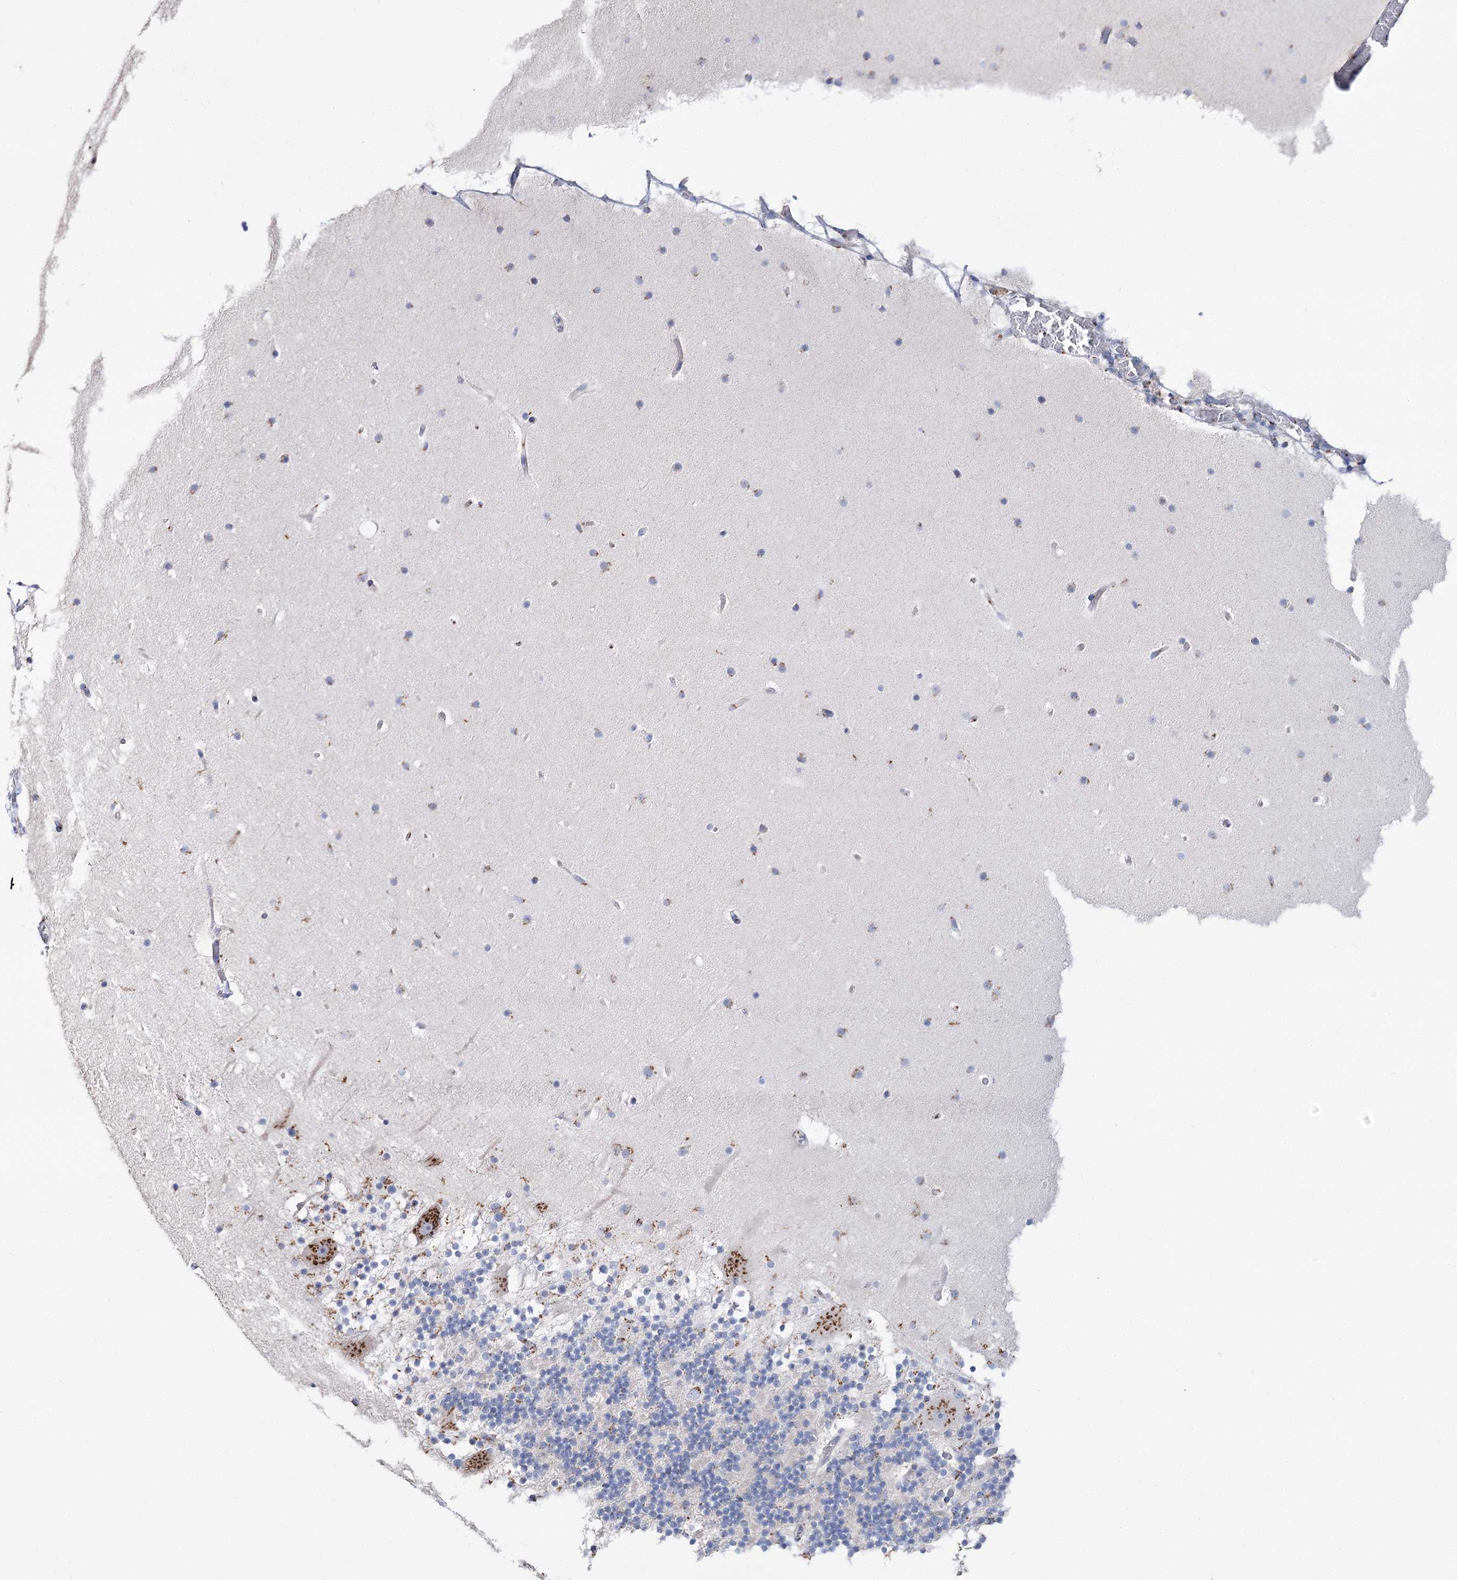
{"staining": {"intensity": "weak", "quantity": "<25%", "location": "cytoplasmic/membranous"}, "tissue": "cerebellum", "cell_type": "Cells in granular layer", "image_type": "normal", "snomed": [{"axis": "morphology", "description": "Normal tissue, NOS"}, {"axis": "topography", "description": "Cerebellum"}], "caption": "Immunohistochemistry micrograph of benign cerebellum: human cerebellum stained with DAB shows no significant protein staining in cells in granular layer.", "gene": "TMEM165", "patient": {"sex": "male", "age": 57}}